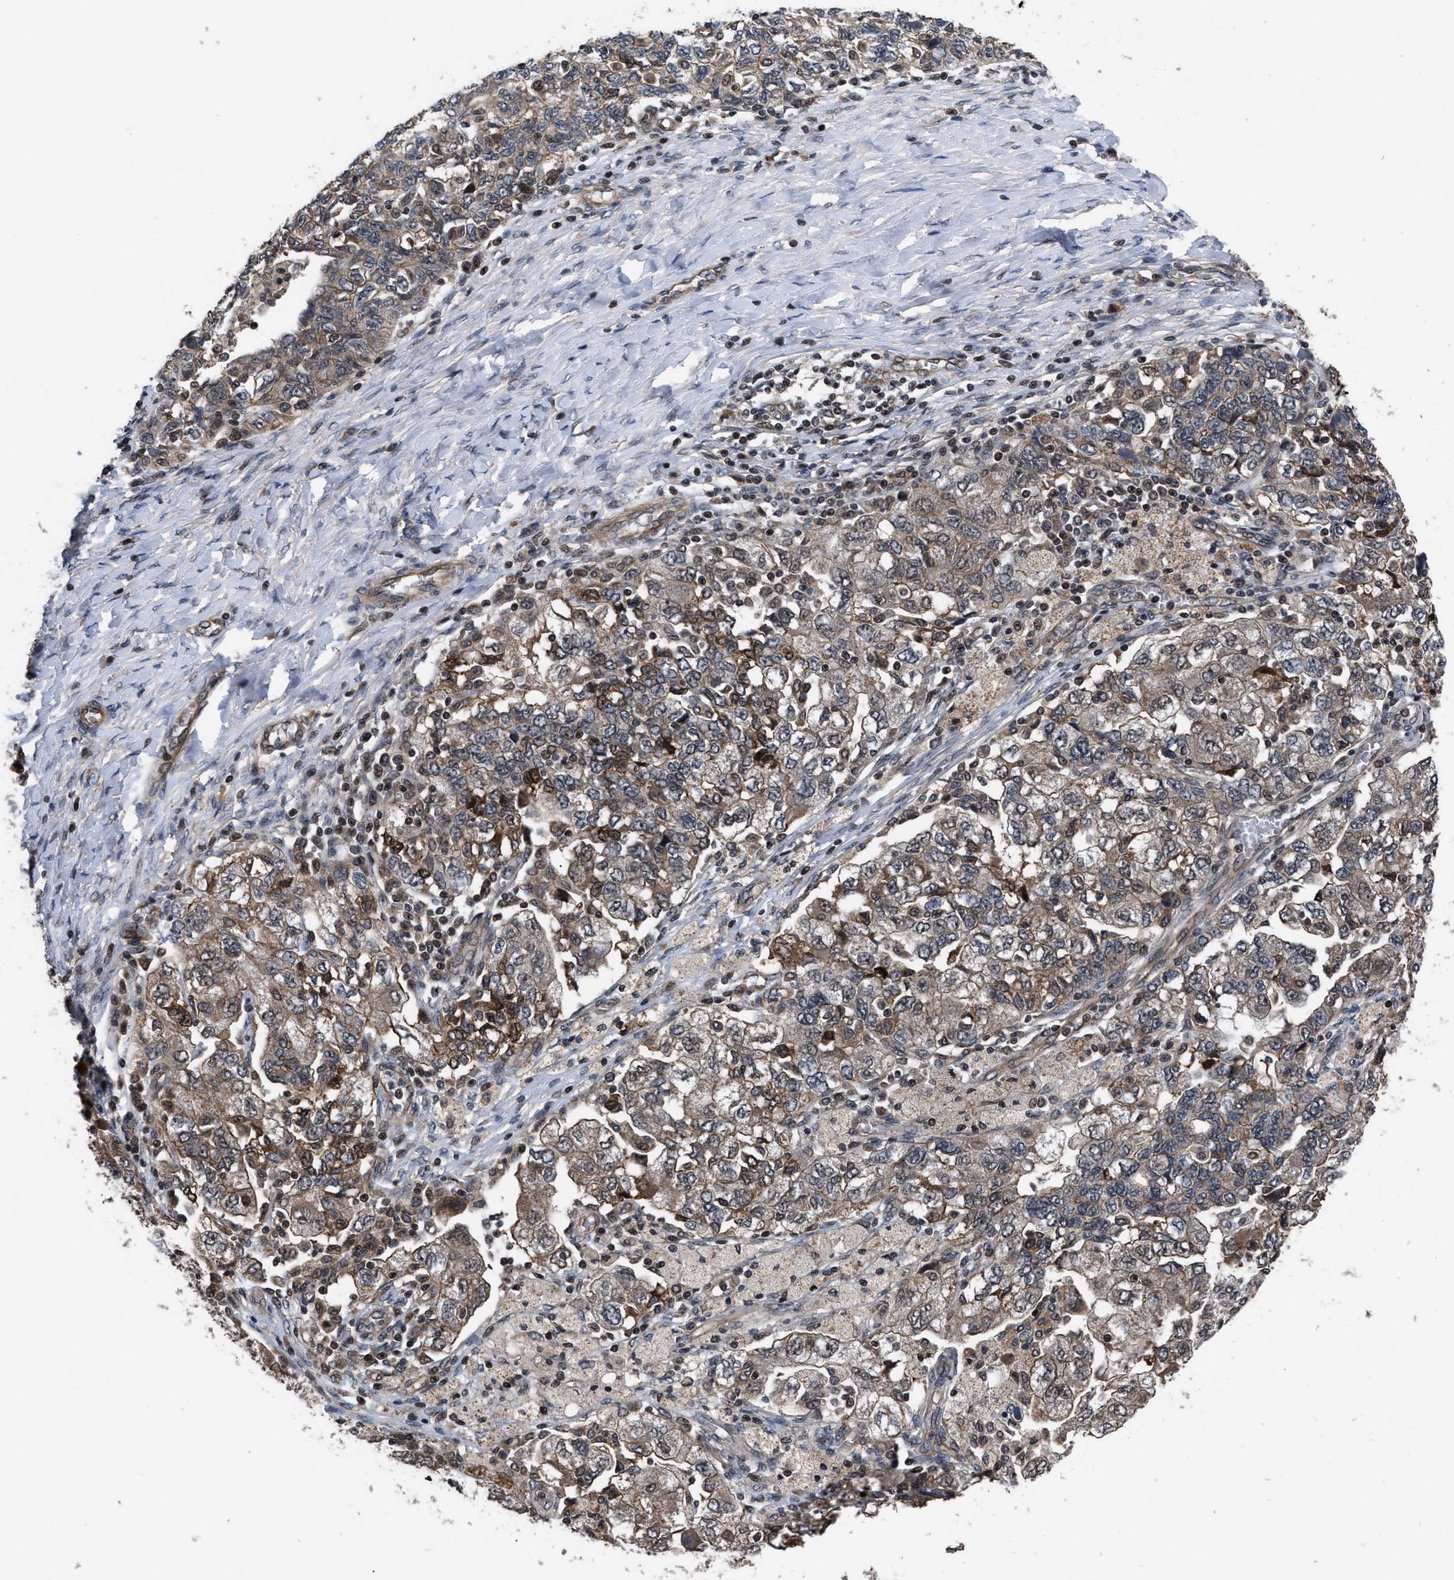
{"staining": {"intensity": "moderate", "quantity": ">75%", "location": "cytoplasmic/membranous"}, "tissue": "ovarian cancer", "cell_type": "Tumor cells", "image_type": "cancer", "snomed": [{"axis": "morphology", "description": "Carcinoma, NOS"}, {"axis": "morphology", "description": "Cystadenocarcinoma, serous, NOS"}, {"axis": "topography", "description": "Ovary"}], "caption": "Ovarian cancer stained with immunohistochemistry (IHC) shows moderate cytoplasmic/membranous expression in approximately >75% of tumor cells.", "gene": "DNAJC14", "patient": {"sex": "female", "age": 69}}